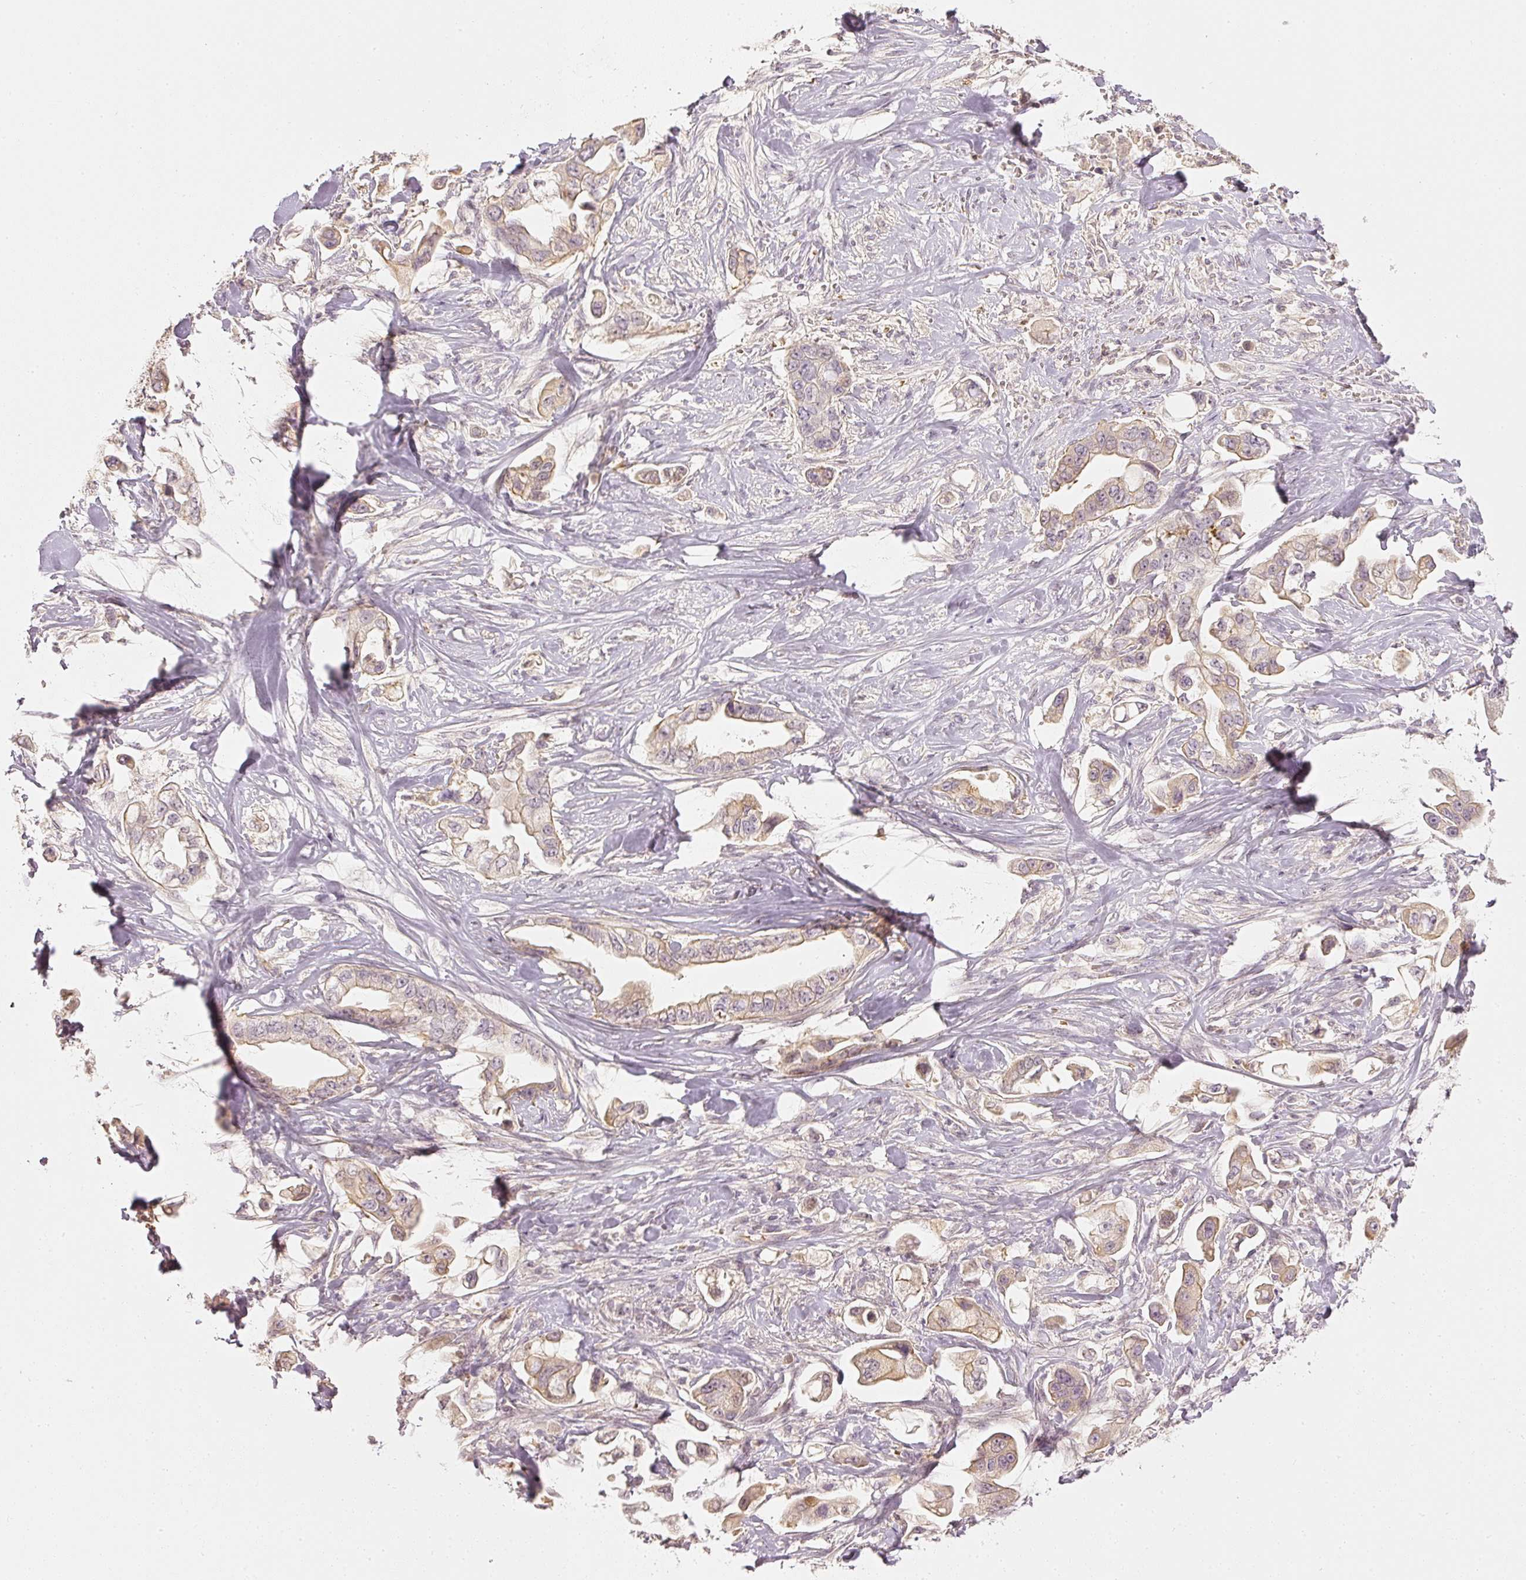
{"staining": {"intensity": "weak", "quantity": ">75%", "location": "cytoplasmic/membranous"}, "tissue": "stomach cancer", "cell_type": "Tumor cells", "image_type": "cancer", "snomed": [{"axis": "morphology", "description": "Adenocarcinoma, NOS"}, {"axis": "topography", "description": "Stomach"}], "caption": "Tumor cells show weak cytoplasmic/membranous positivity in approximately >75% of cells in stomach cancer.", "gene": "GZMA", "patient": {"sex": "male", "age": 62}}